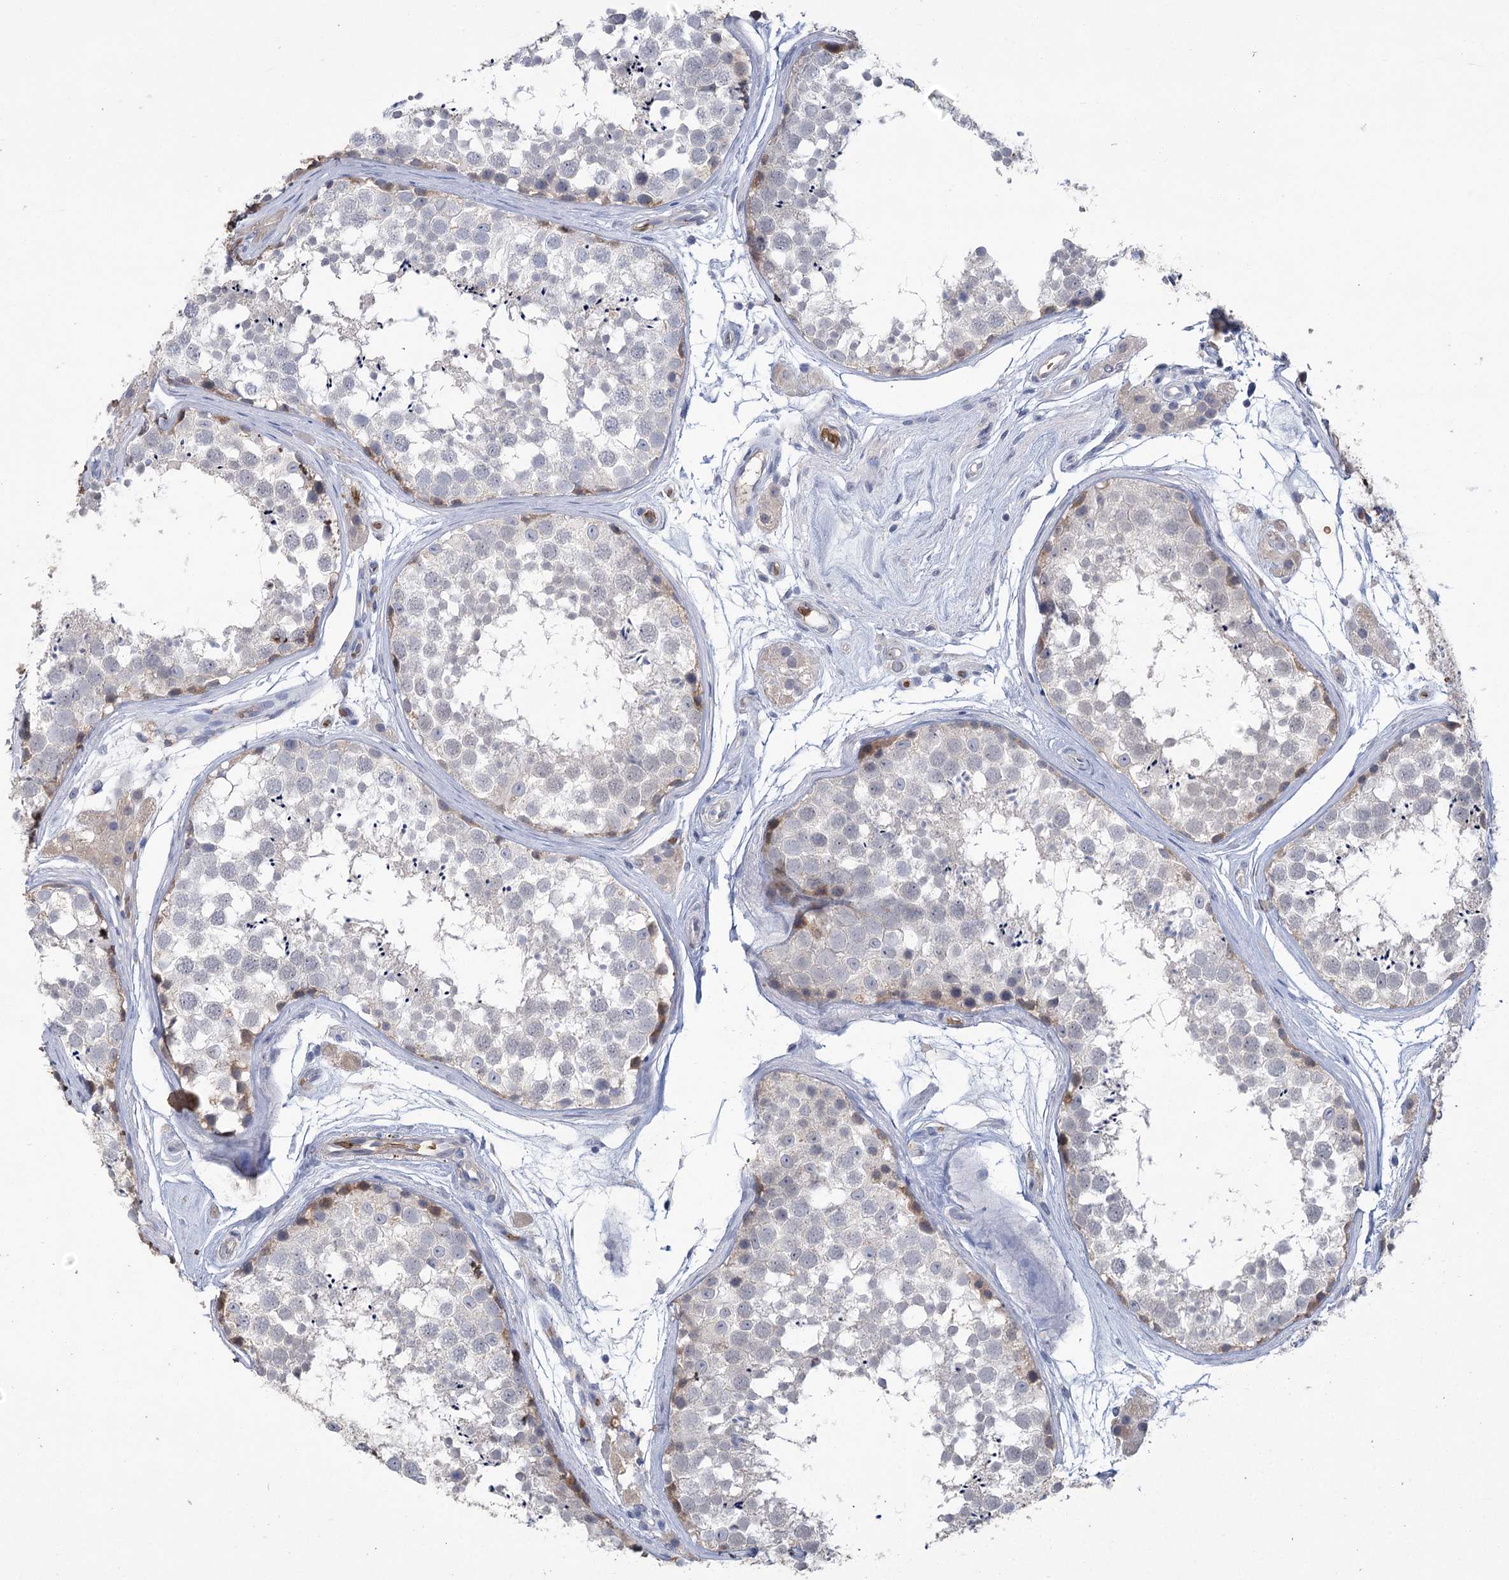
{"staining": {"intensity": "weak", "quantity": "<25%", "location": "cytoplasmic/membranous"}, "tissue": "testis", "cell_type": "Cells in seminiferous ducts", "image_type": "normal", "snomed": [{"axis": "morphology", "description": "Normal tissue, NOS"}, {"axis": "topography", "description": "Testis"}], "caption": "High power microscopy micrograph of an IHC micrograph of unremarkable testis, revealing no significant positivity in cells in seminiferous ducts. (IHC, brightfield microscopy, high magnification).", "gene": "HBA1", "patient": {"sex": "male", "age": 56}}